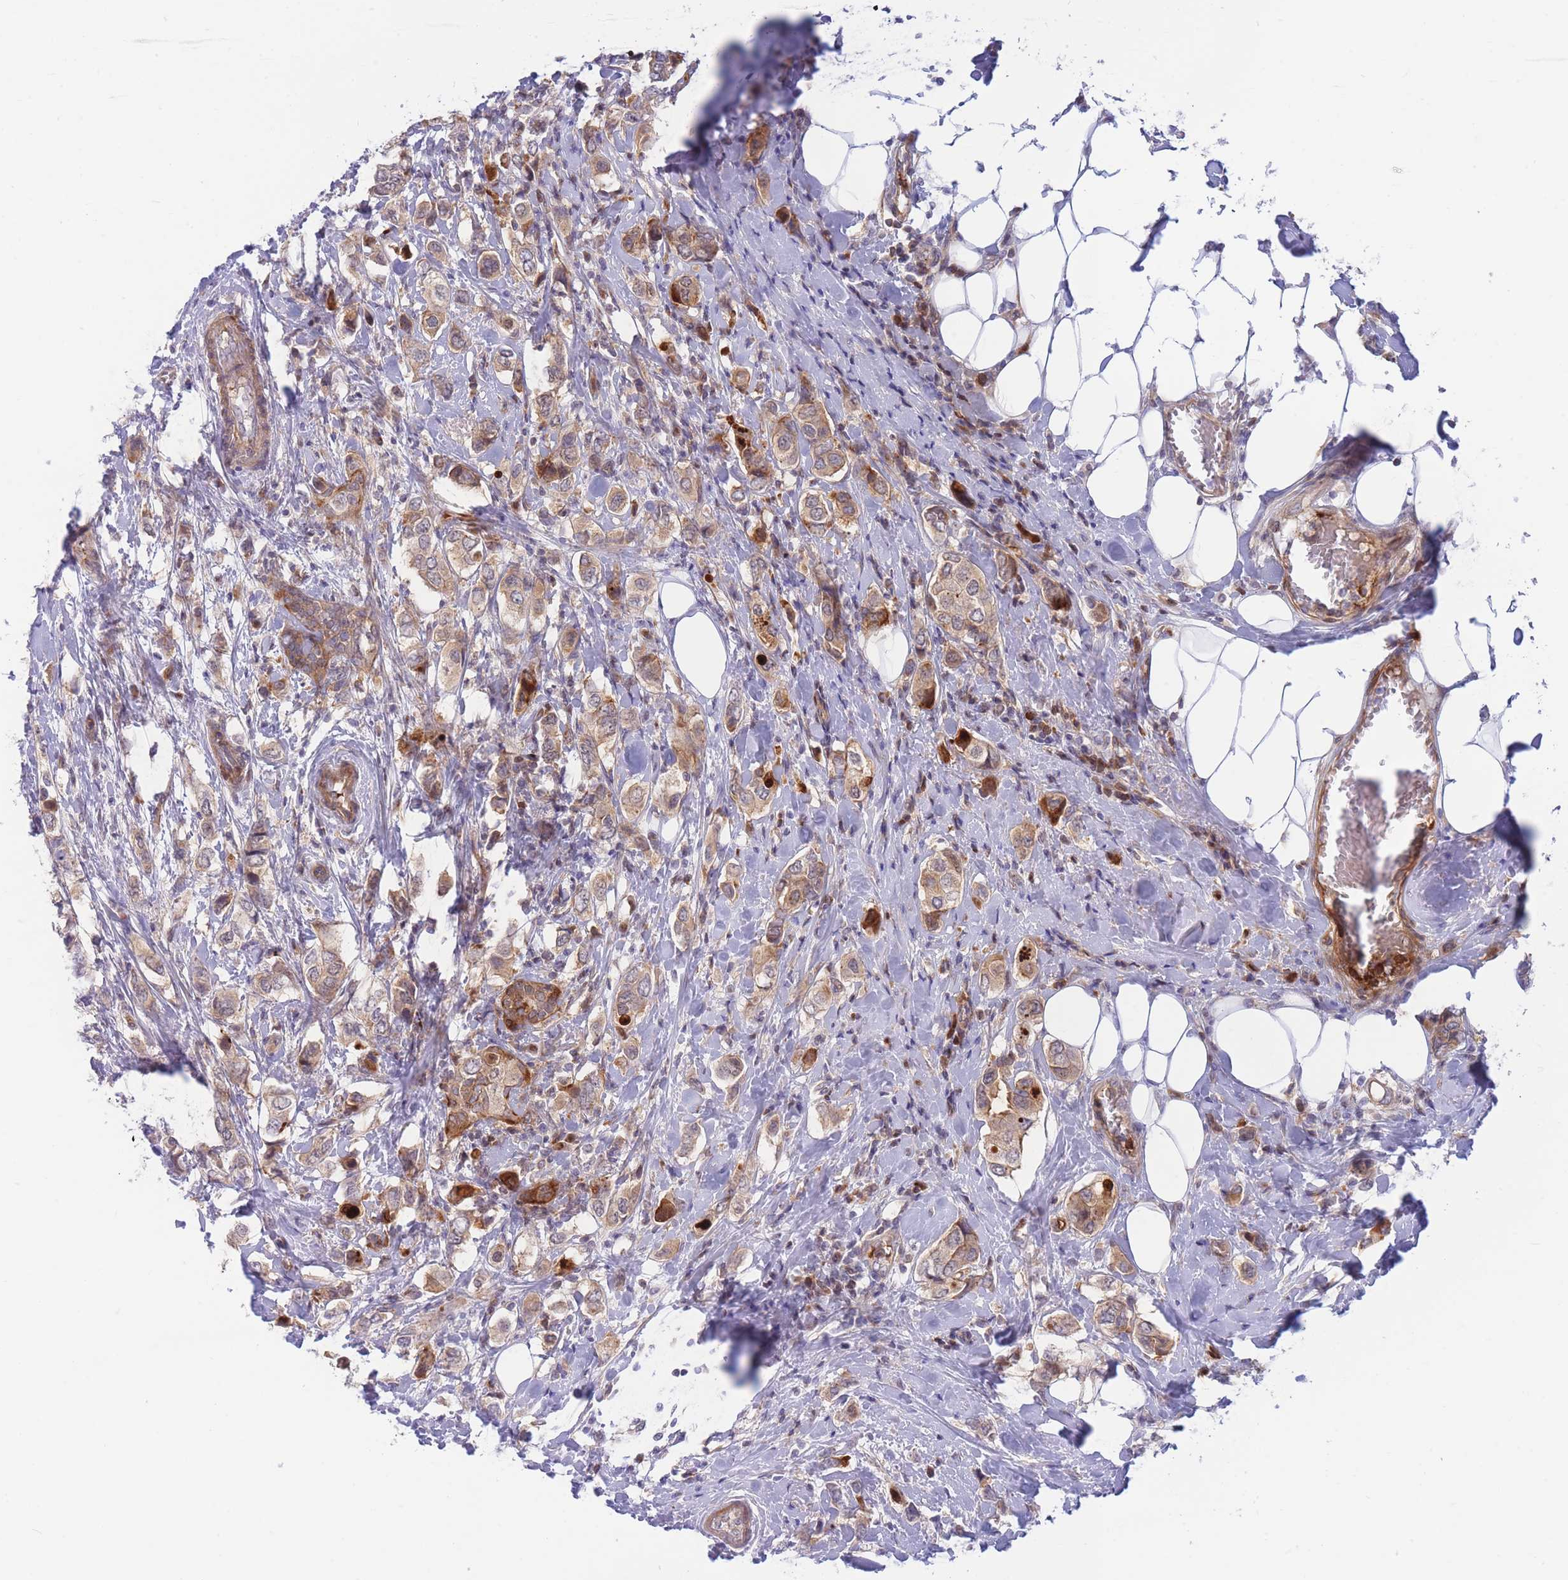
{"staining": {"intensity": "weak", "quantity": ">75%", "location": "cytoplasmic/membranous"}, "tissue": "breast cancer", "cell_type": "Tumor cells", "image_type": "cancer", "snomed": [{"axis": "morphology", "description": "Lobular carcinoma"}, {"axis": "topography", "description": "Breast"}], "caption": "This histopathology image displays breast cancer (lobular carcinoma) stained with immunohistochemistry to label a protein in brown. The cytoplasmic/membranous of tumor cells show weak positivity for the protein. Nuclei are counter-stained blue.", "gene": "APOL4", "patient": {"sex": "female", "age": 51}}